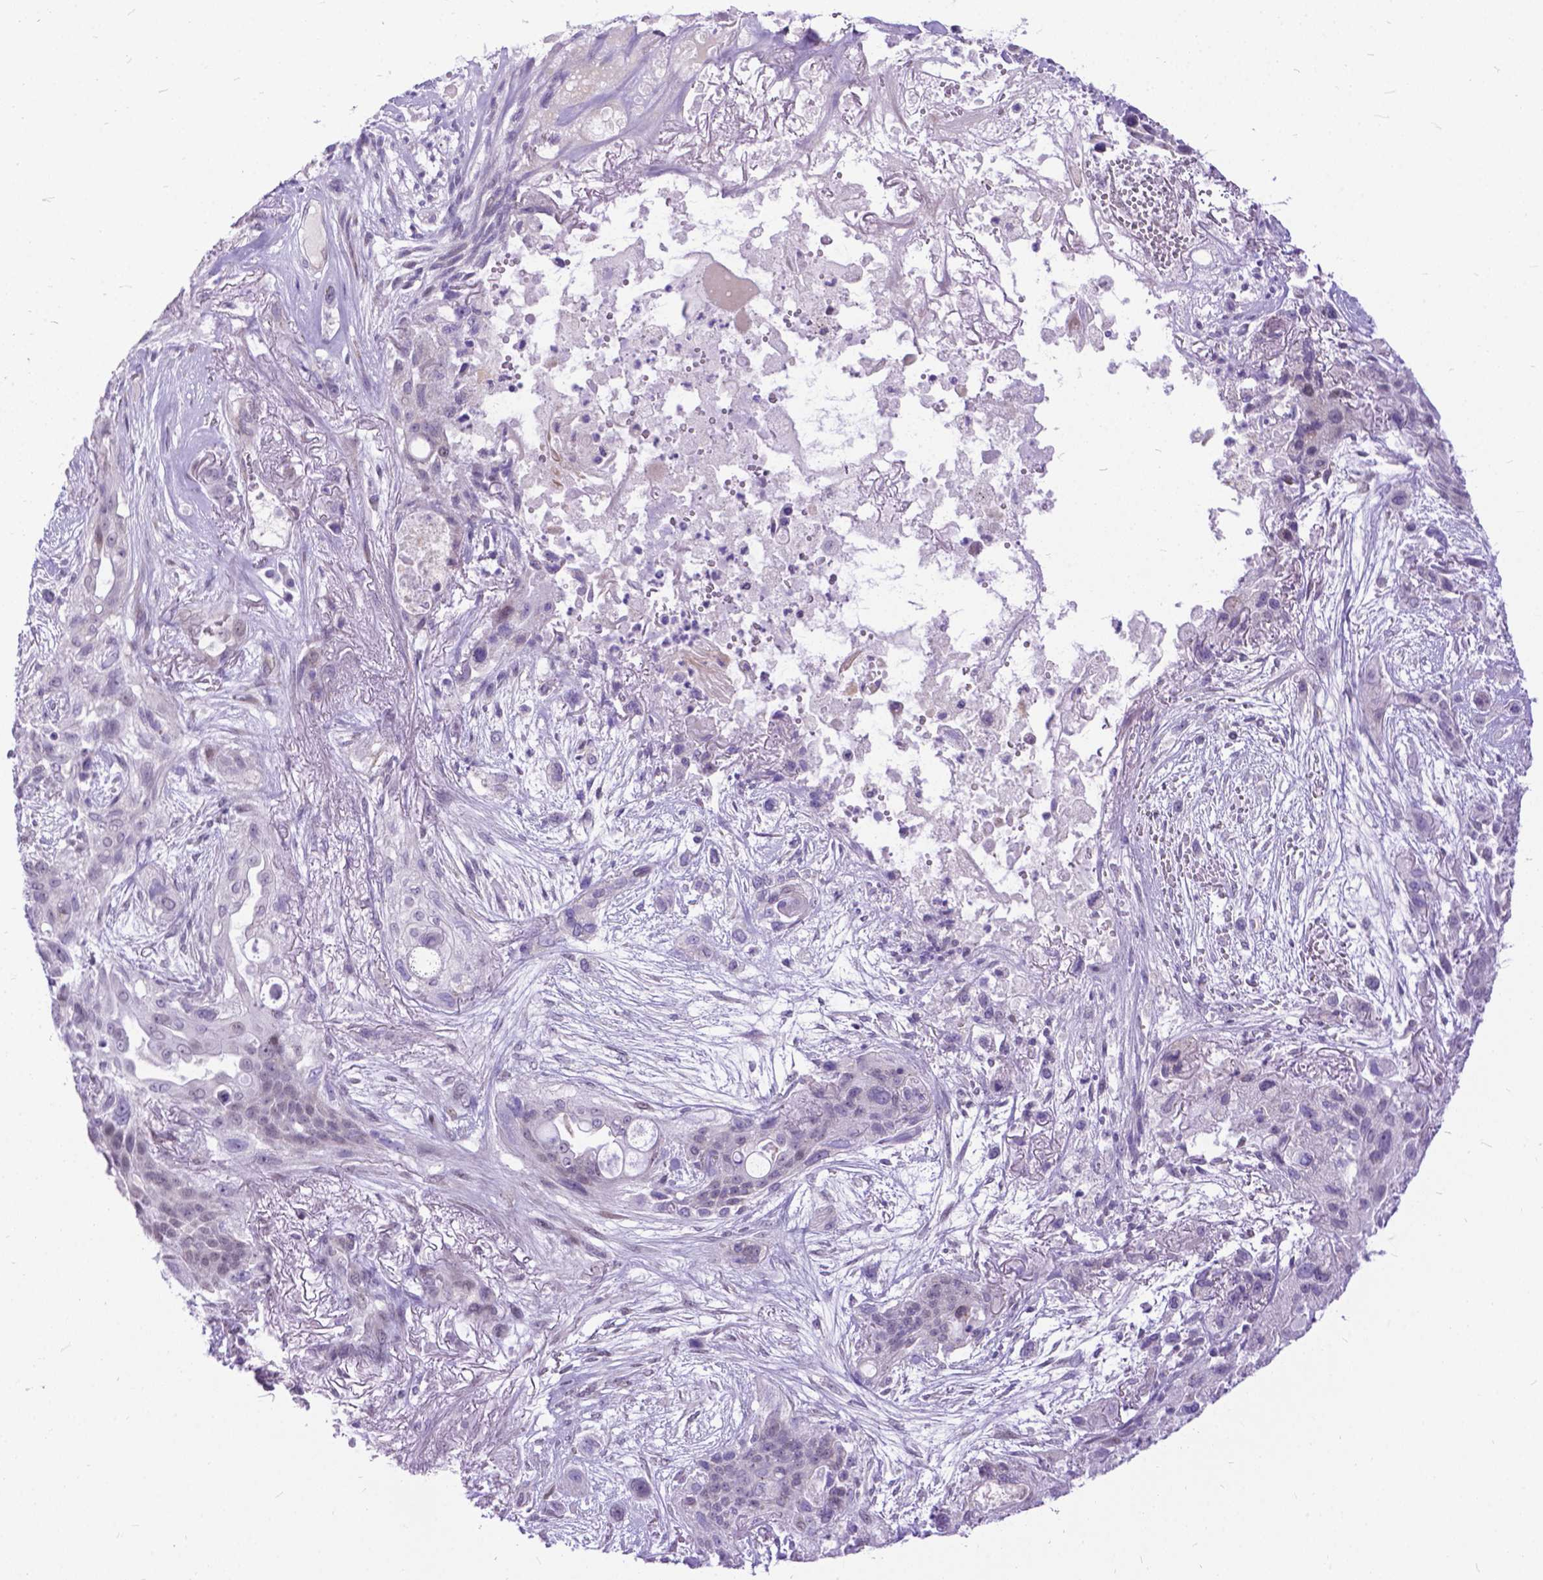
{"staining": {"intensity": "weak", "quantity": "<25%", "location": "nuclear"}, "tissue": "lung cancer", "cell_type": "Tumor cells", "image_type": "cancer", "snomed": [{"axis": "morphology", "description": "Squamous cell carcinoma, NOS"}, {"axis": "topography", "description": "Lung"}], "caption": "Squamous cell carcinoma (lung) stained for a protein using IHC shows no expression tumor cells.", "gene": "FAM124B", "patient": {"sex": "female", "age": 70}}